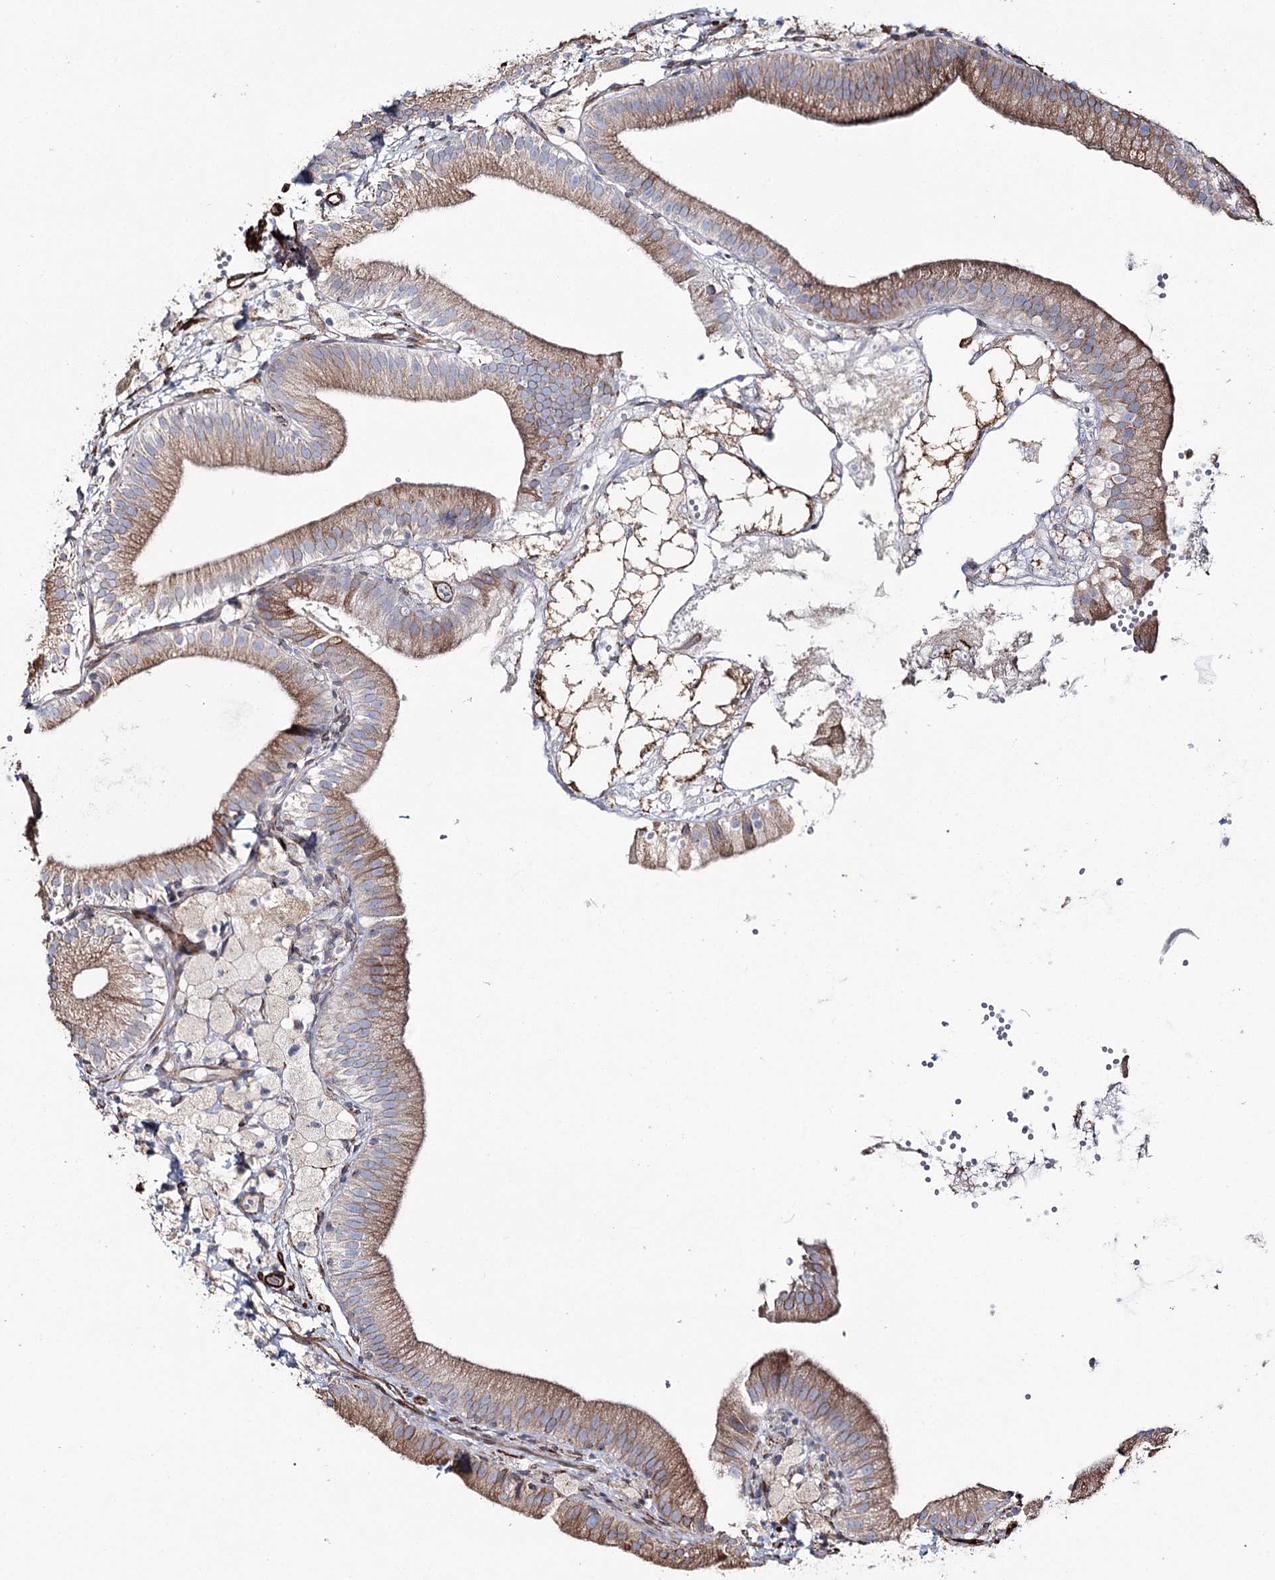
{"staining": {"intensity": "moderate", "quantity": "25%-75%", "location": "cytoplasmic/membranous"}, "tissue": "gallbladder", "cell_type": "Glandular cells", "image_type": "normal", "snomed": [{"axis": "morphology", "description": "Normal tissue, NOS"}, {"axis": "topography", "description": "Gallbladder"}], "caption": "Immunohistochemistry (DAB) staining of benign gallbladder reveals moderate cytoplasmic/membranous protein staining in approximately 25%-75% of glandular cells.", "gene": "SUMF1", "patient": {"sex": "male", "age": 55}}